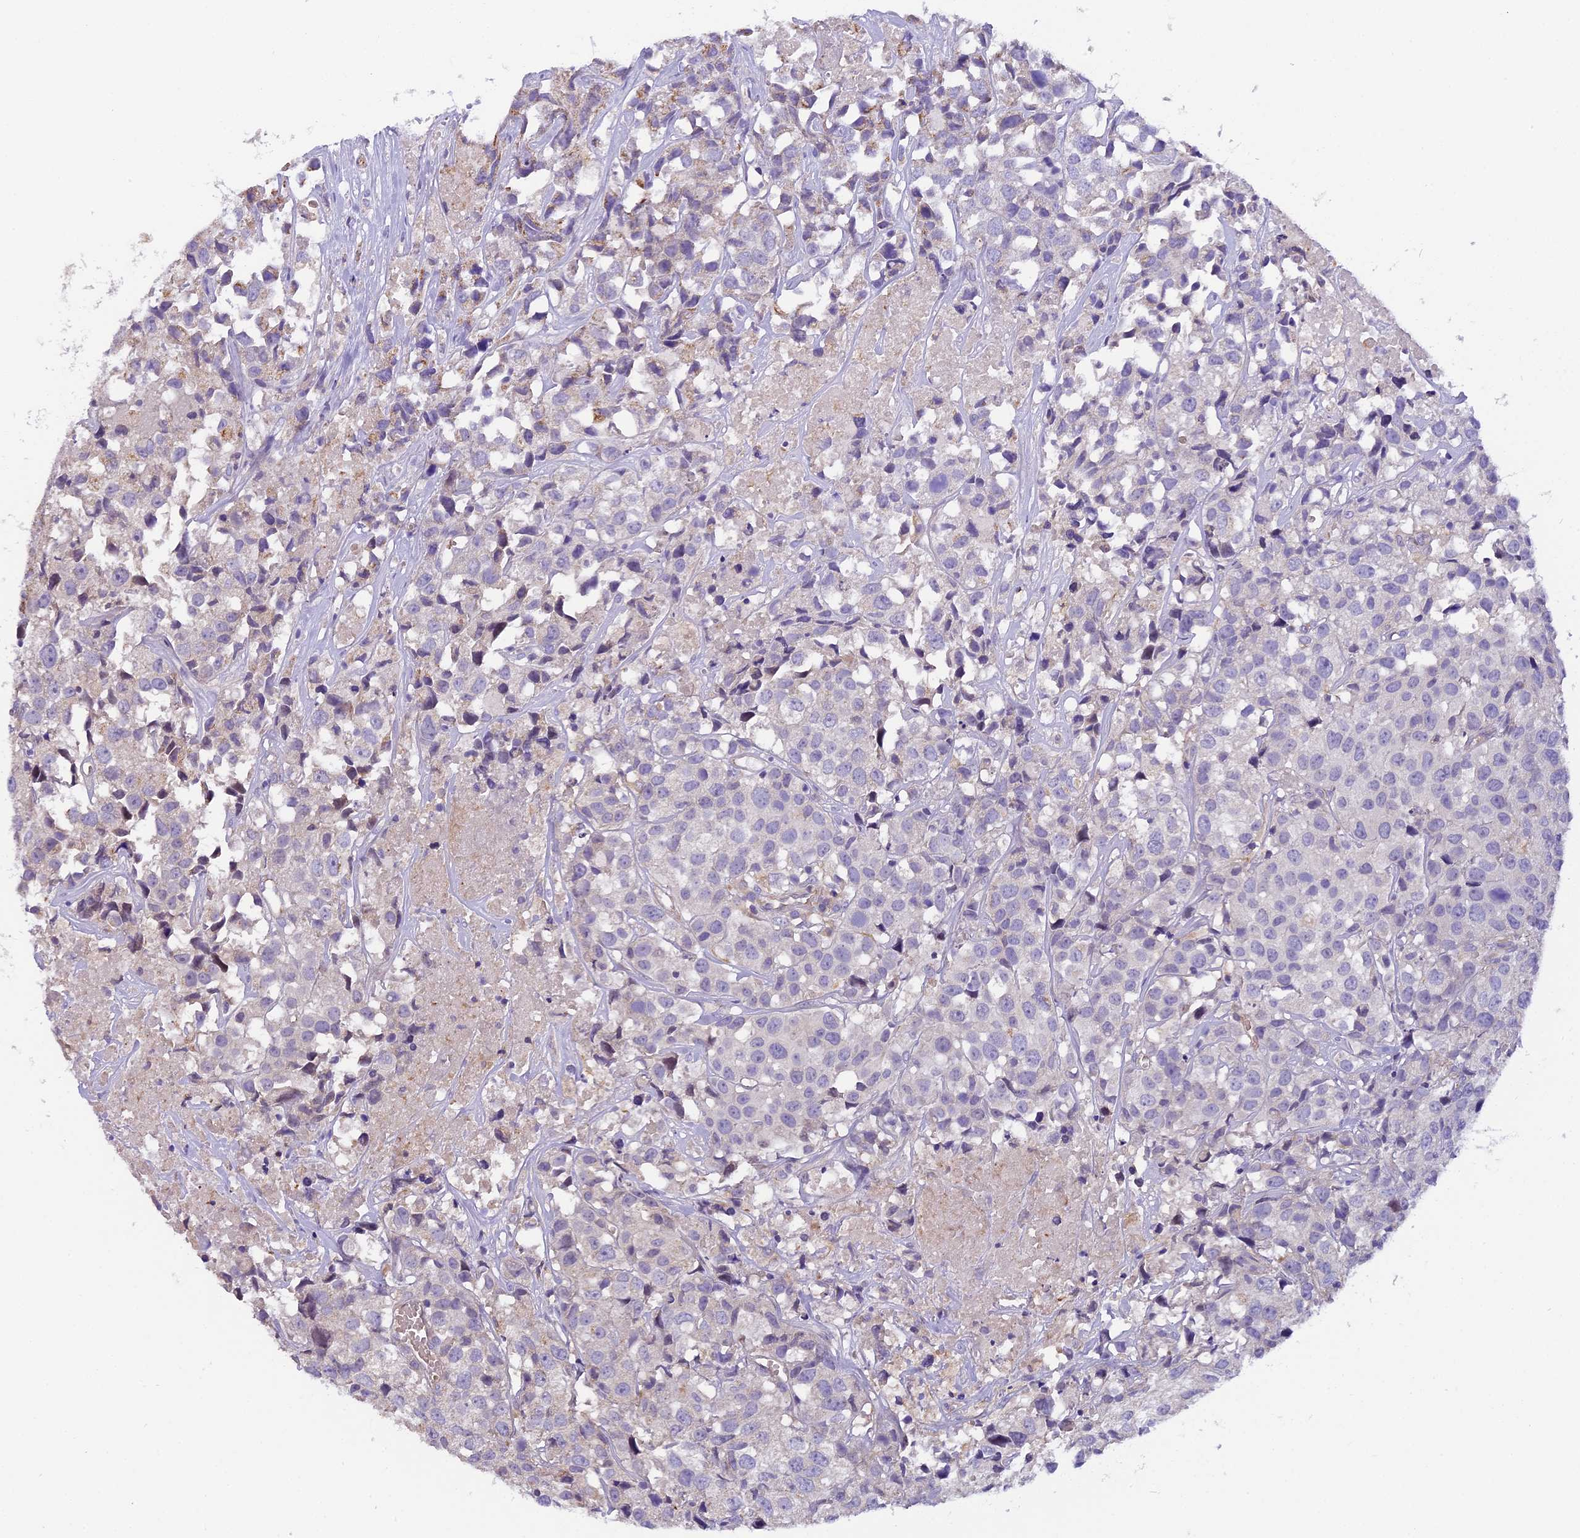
{"staining": {"intensity": "negative", "quantity": "none", "location": "none"}, "tissue": "urothelial cancer", "cell_type": "Tumor cells", "image_type": "cancer", "snomed": [{"axis": "morphology", "description": "Urothelial carcinoma, High grade"}, {"axis": "topography", "description": "Urinary bladder"}], "caption": "Urothelial cancer stained for a protein using IHC displays no expression tumor cells.", "gene": "CCDC32", "patient": {"sex": "female", "age": 75}}